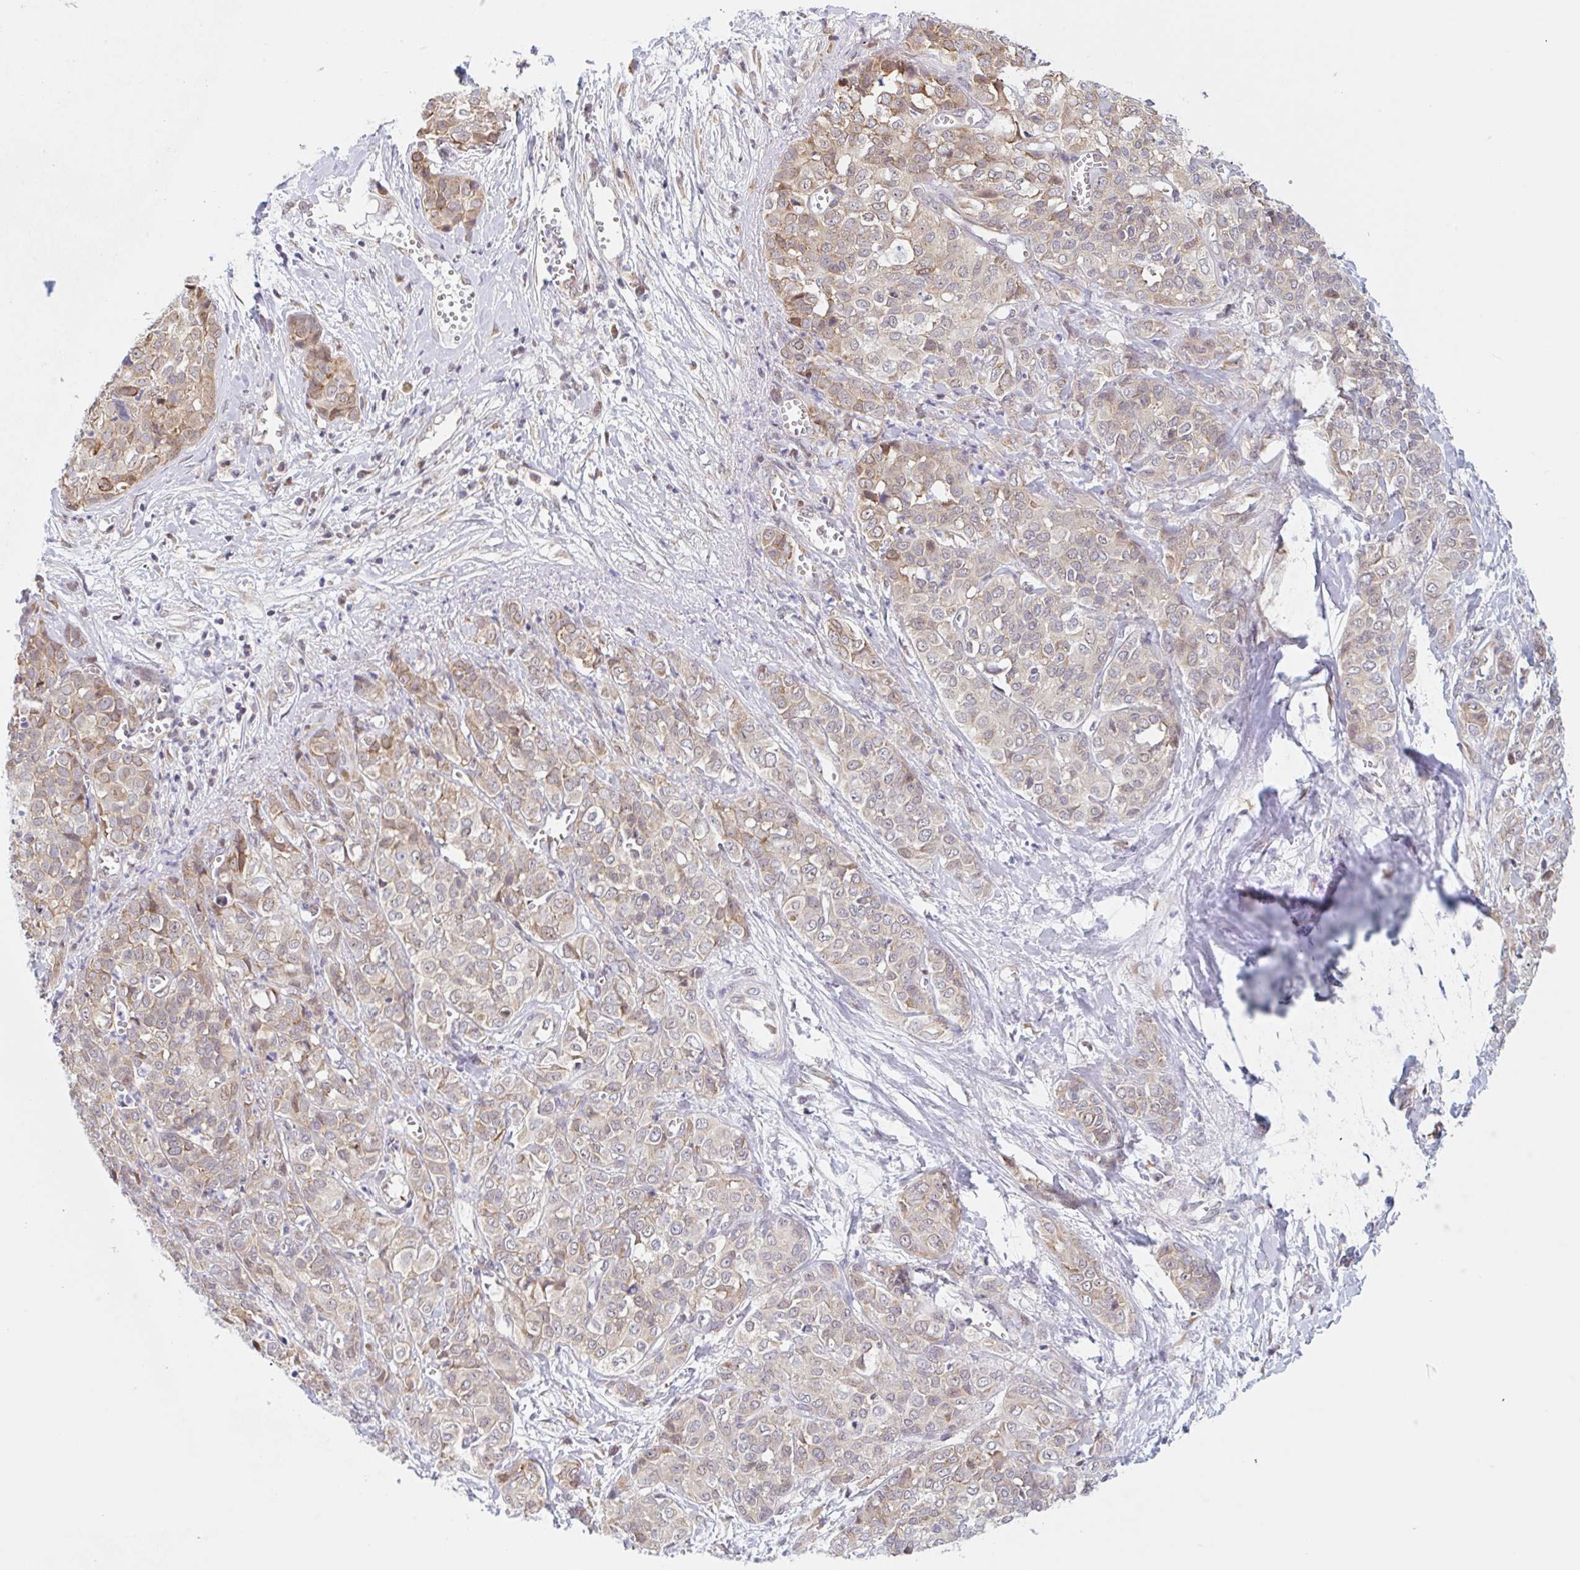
{"staining": {"intensity": "weak", "quantity": ">75%", "location": "cytoplasmic/membranous"}, "tissue": "liver cancer", "cell_type": "Tumor cells", "image_type": "cancer", "snomed": [{"axis": "morphology", "description": "Cholangiocarcinoma"}, {"axis": "topography", "description": "Liver"}], "caption": "Immunohistochemical staining of human liver cancer (cholangiocarcinoma) shows low levels of weak cytoplasmic/membranous staining in about >75% of tumor cells. (DAB IHC with brightfield microscopy, high magnification).", "gene": "TBPL2", "patient": {"sex": "female", "age": 77}}